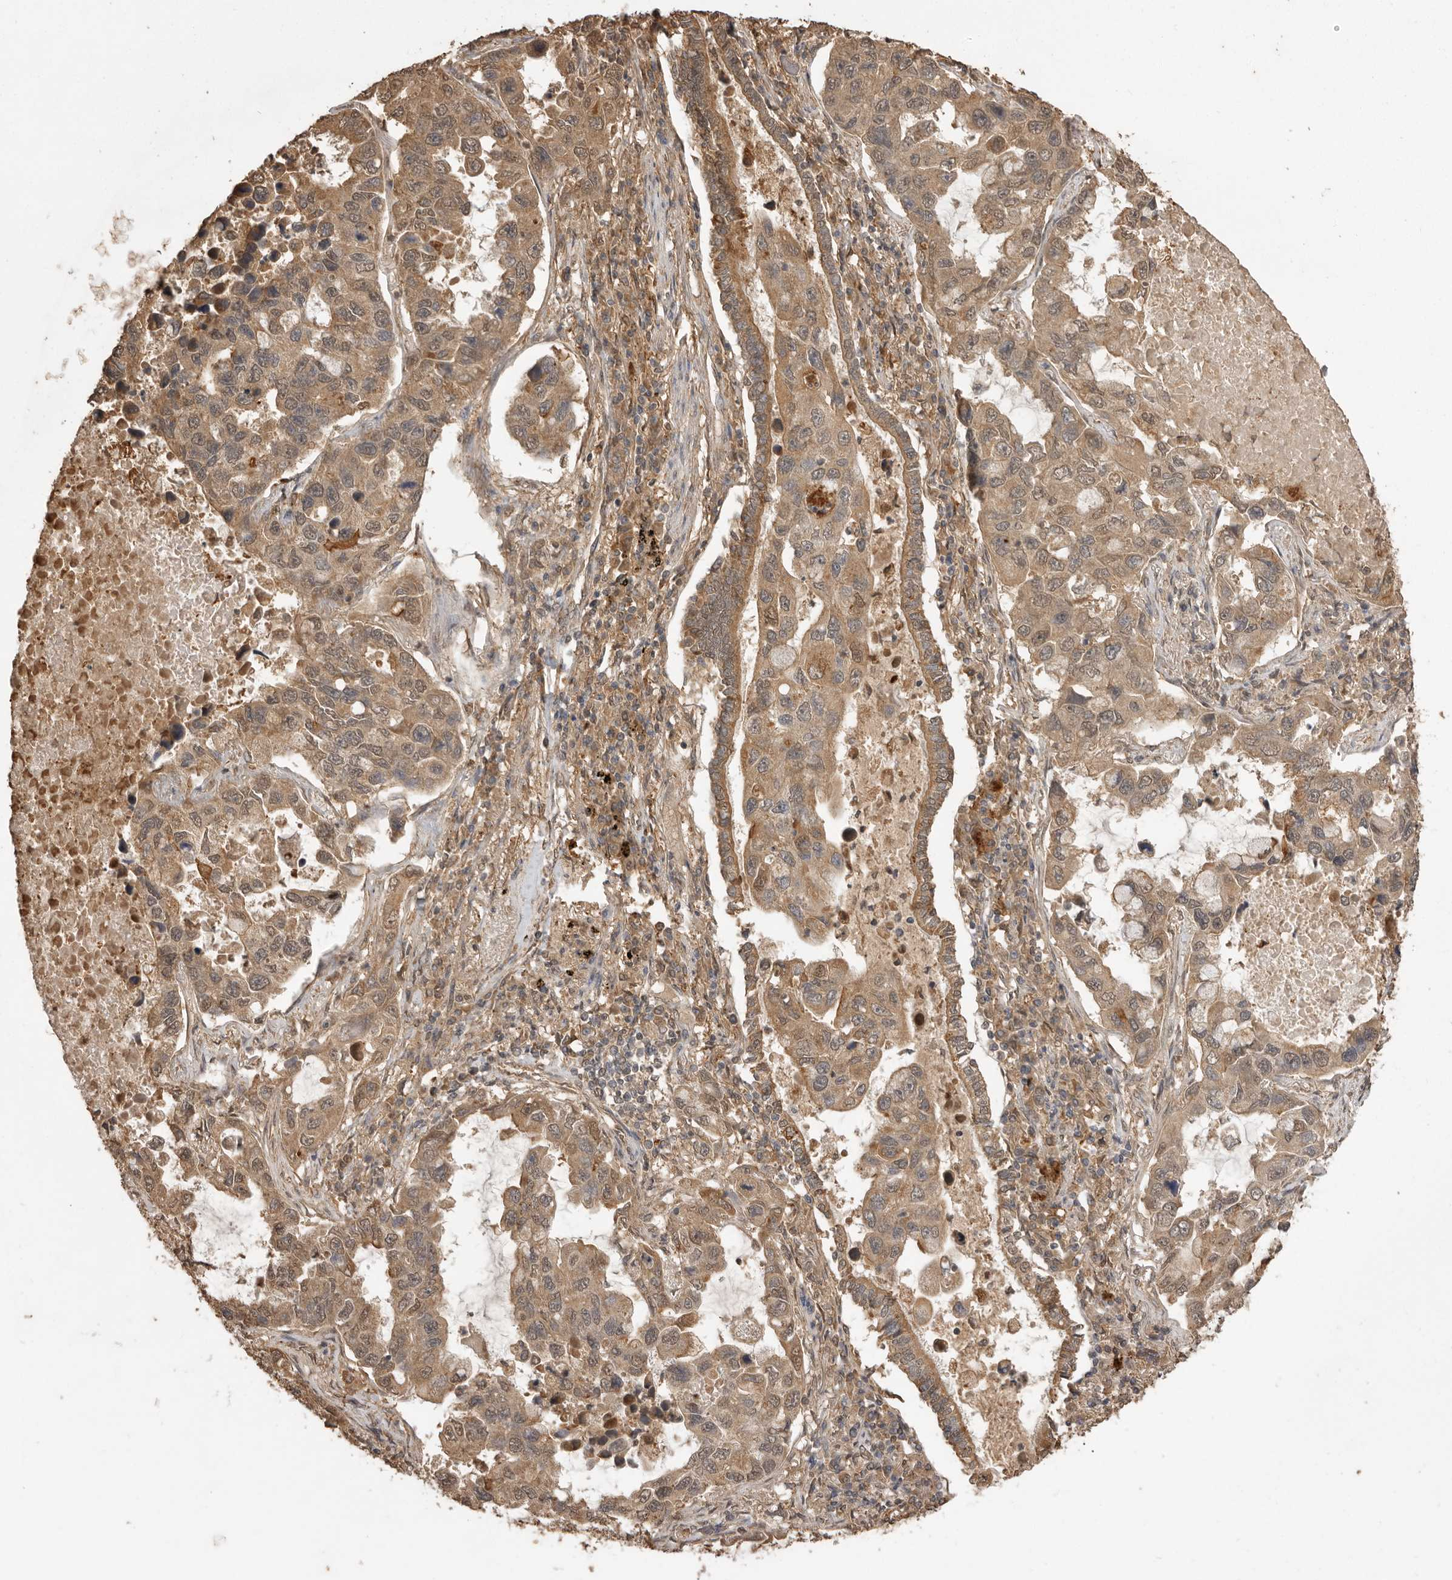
{"staining": {"intensity": "moderate", "quantity": ">75%", "location": "cytoplasmic/membranous"}, "tissue": "lung cancer", "cell_type": "Tumor cells", "image_type": "cancer", "snomed": [{"axis": "morphology", "description": "Adenocarcinoma, NOS"}, {"axis": "topography", "description": "Lung"}], "caption": "High-power microscopy captured an immunohistochemistry histopathology image of lung cancer (adenocarcinoma), revealing moderate cytoplasmic/membranous expression in approximately >75% of tumor cells.", "gene": "JAG2", "patient": {"sex": "male", "age": 64}}